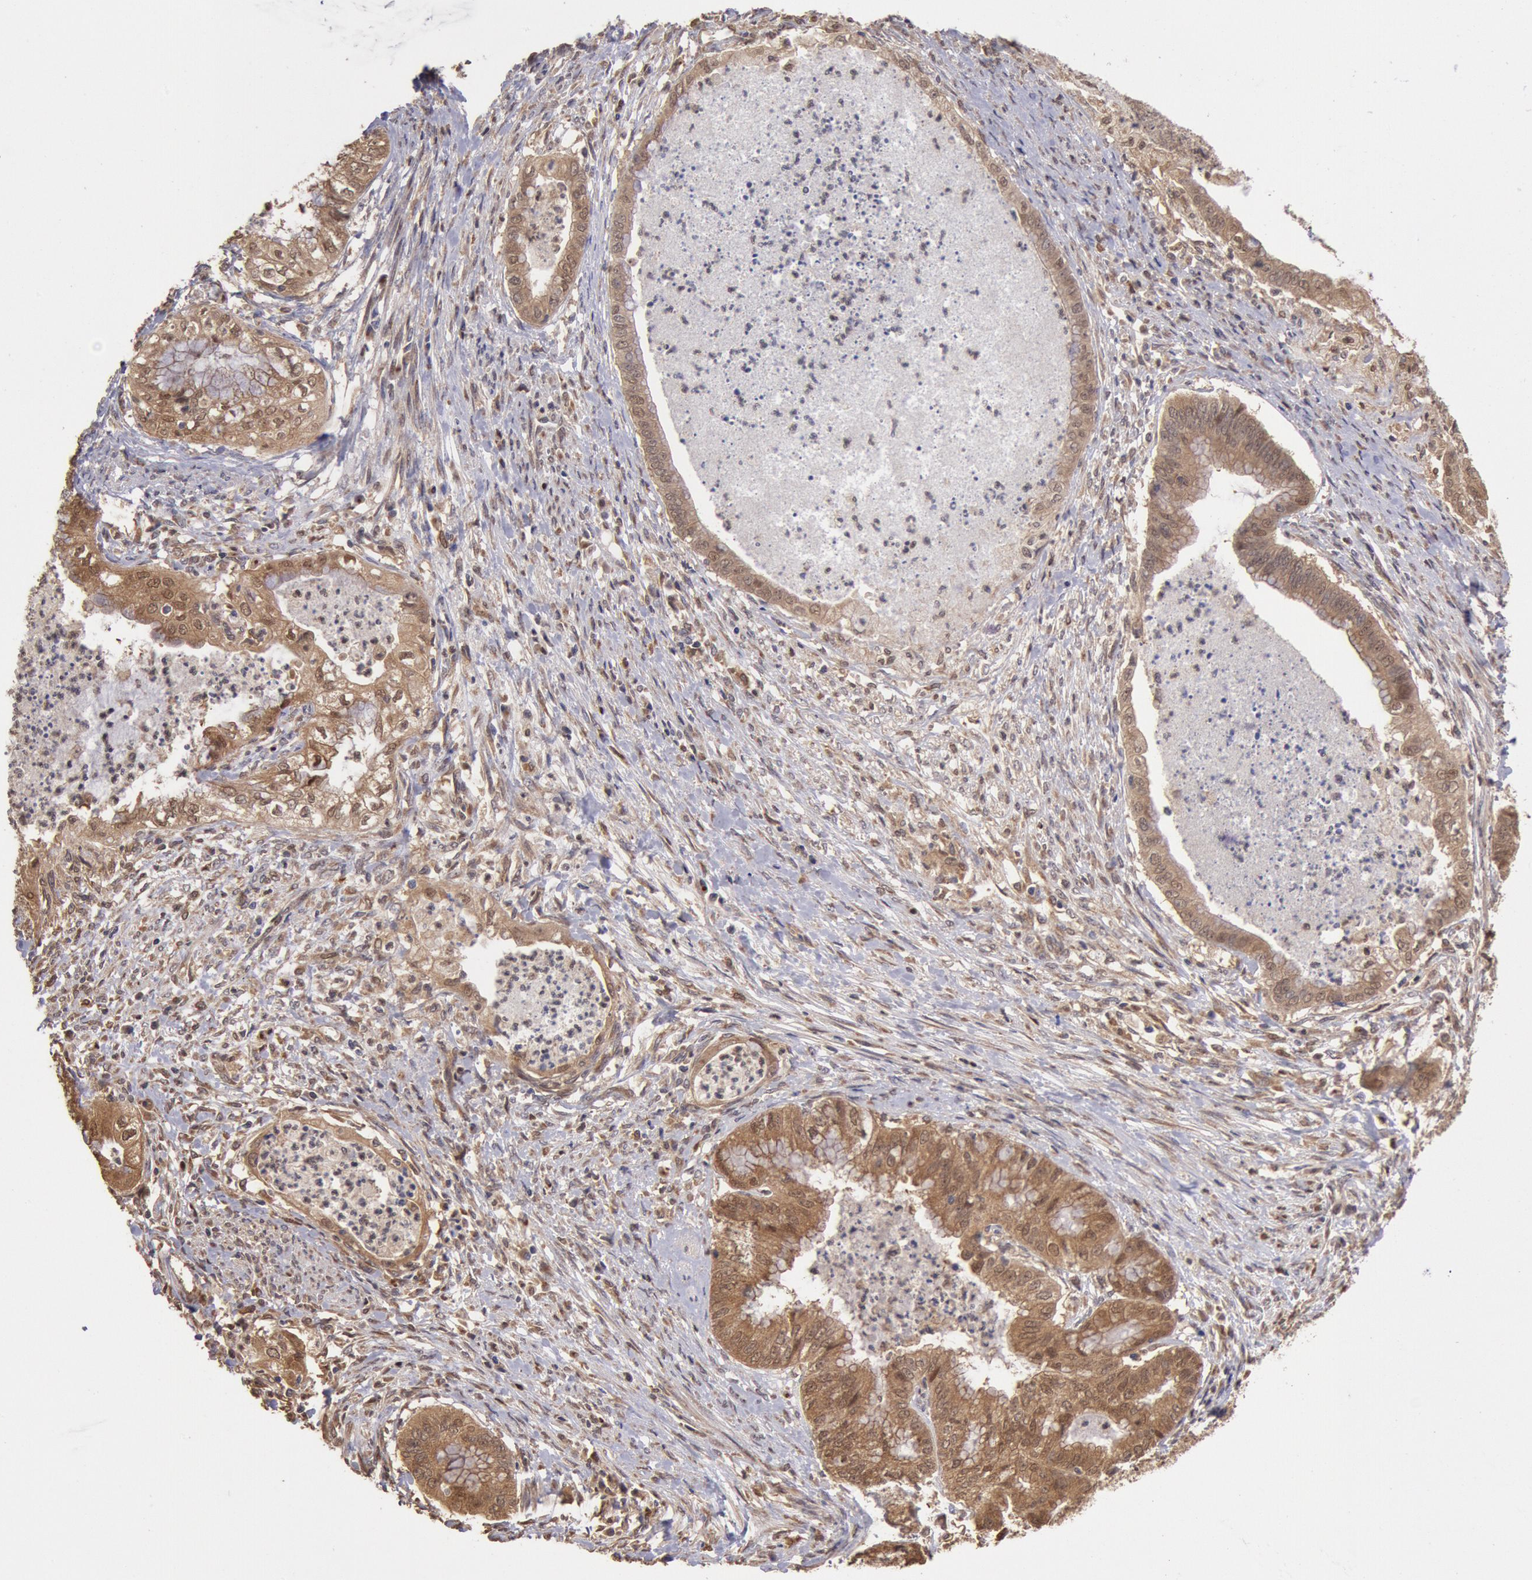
{"staining": {"intensity": "strong", "quantity": ">75%", "location": "cytoplasmic/membranous,nuclear"}, "tissue": "endometrial cancer", "cell_type": "Tumor cells", "image_type": "cancer", "snomed": [{"axis": "morphology", "description": "Necrosis, NOS"}, {"axis": "morphology", "description": "Adenocarcinoma, NOS"}, {"axis": "topography", "description": "Endometrium"}], "caption": "Immunohistochemical staining of adenocarcinoma (endometrial) exhibits strong cytoplasmic/membranous and nuclear protein expression in approximately >75% of tumor cells. Nuclei are stained in blue.", "gene": "COMT", "patient": {"sex": "female", "age": 79}}